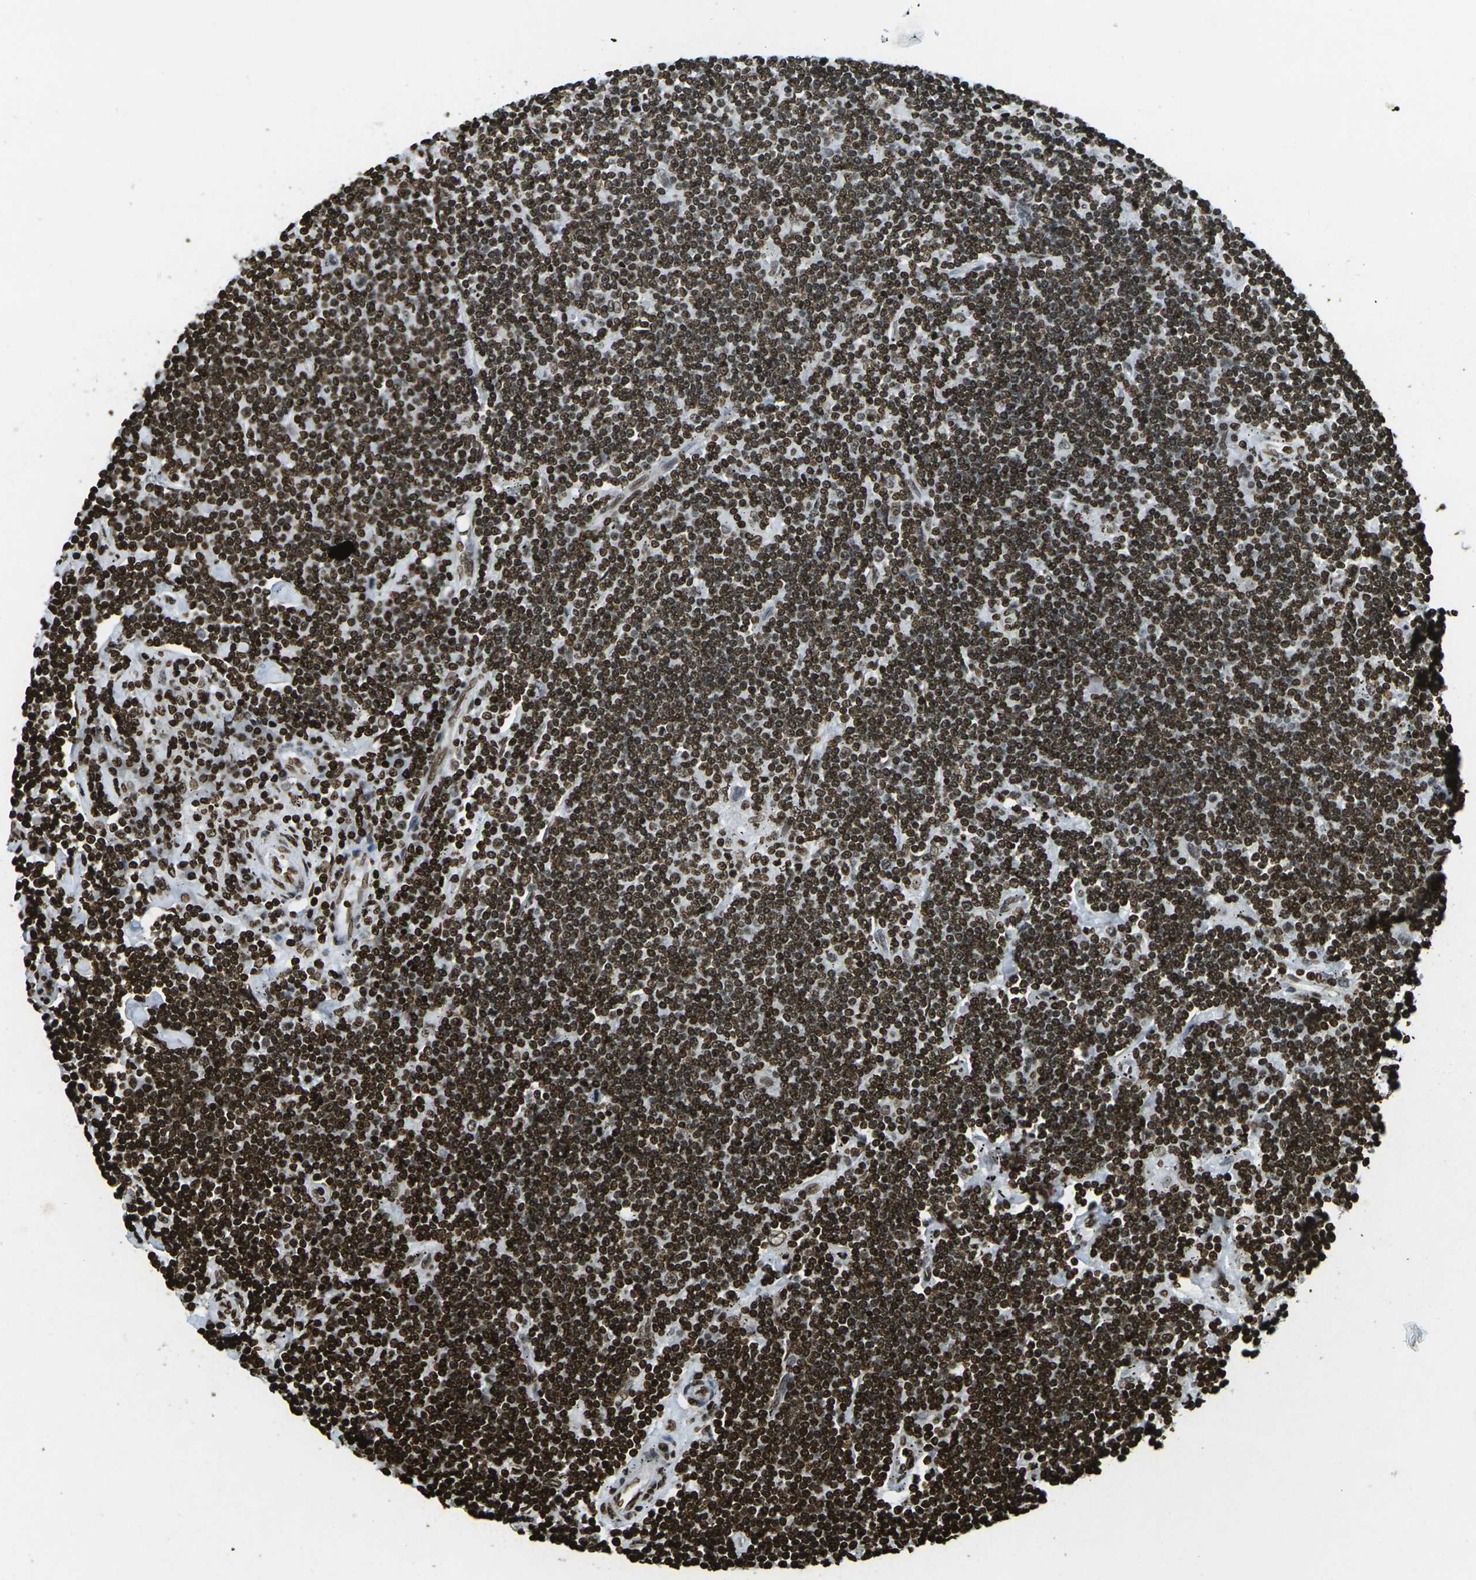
{"staining": {"intensity": "strong", "quantity": ">75%", "location": "nuclear"}, "tissue": "lymphoma", "cell_type": "Tumor cells", "image_type": "cancer", "snomed": [{"axis": "morphology", "description": "Malignant lymphoma, non-Hodgkin's type, Low grade"}, {"axis": "topography", "description": "Spleen"}], "caption": "Immunohistochemical staining of human lymphoma exhibits high levels of strong nuclear protein positivity in approximately >75% of tumor cells.", "gene": "H1-2", "patient": {"sex": "male", "age": 76}}